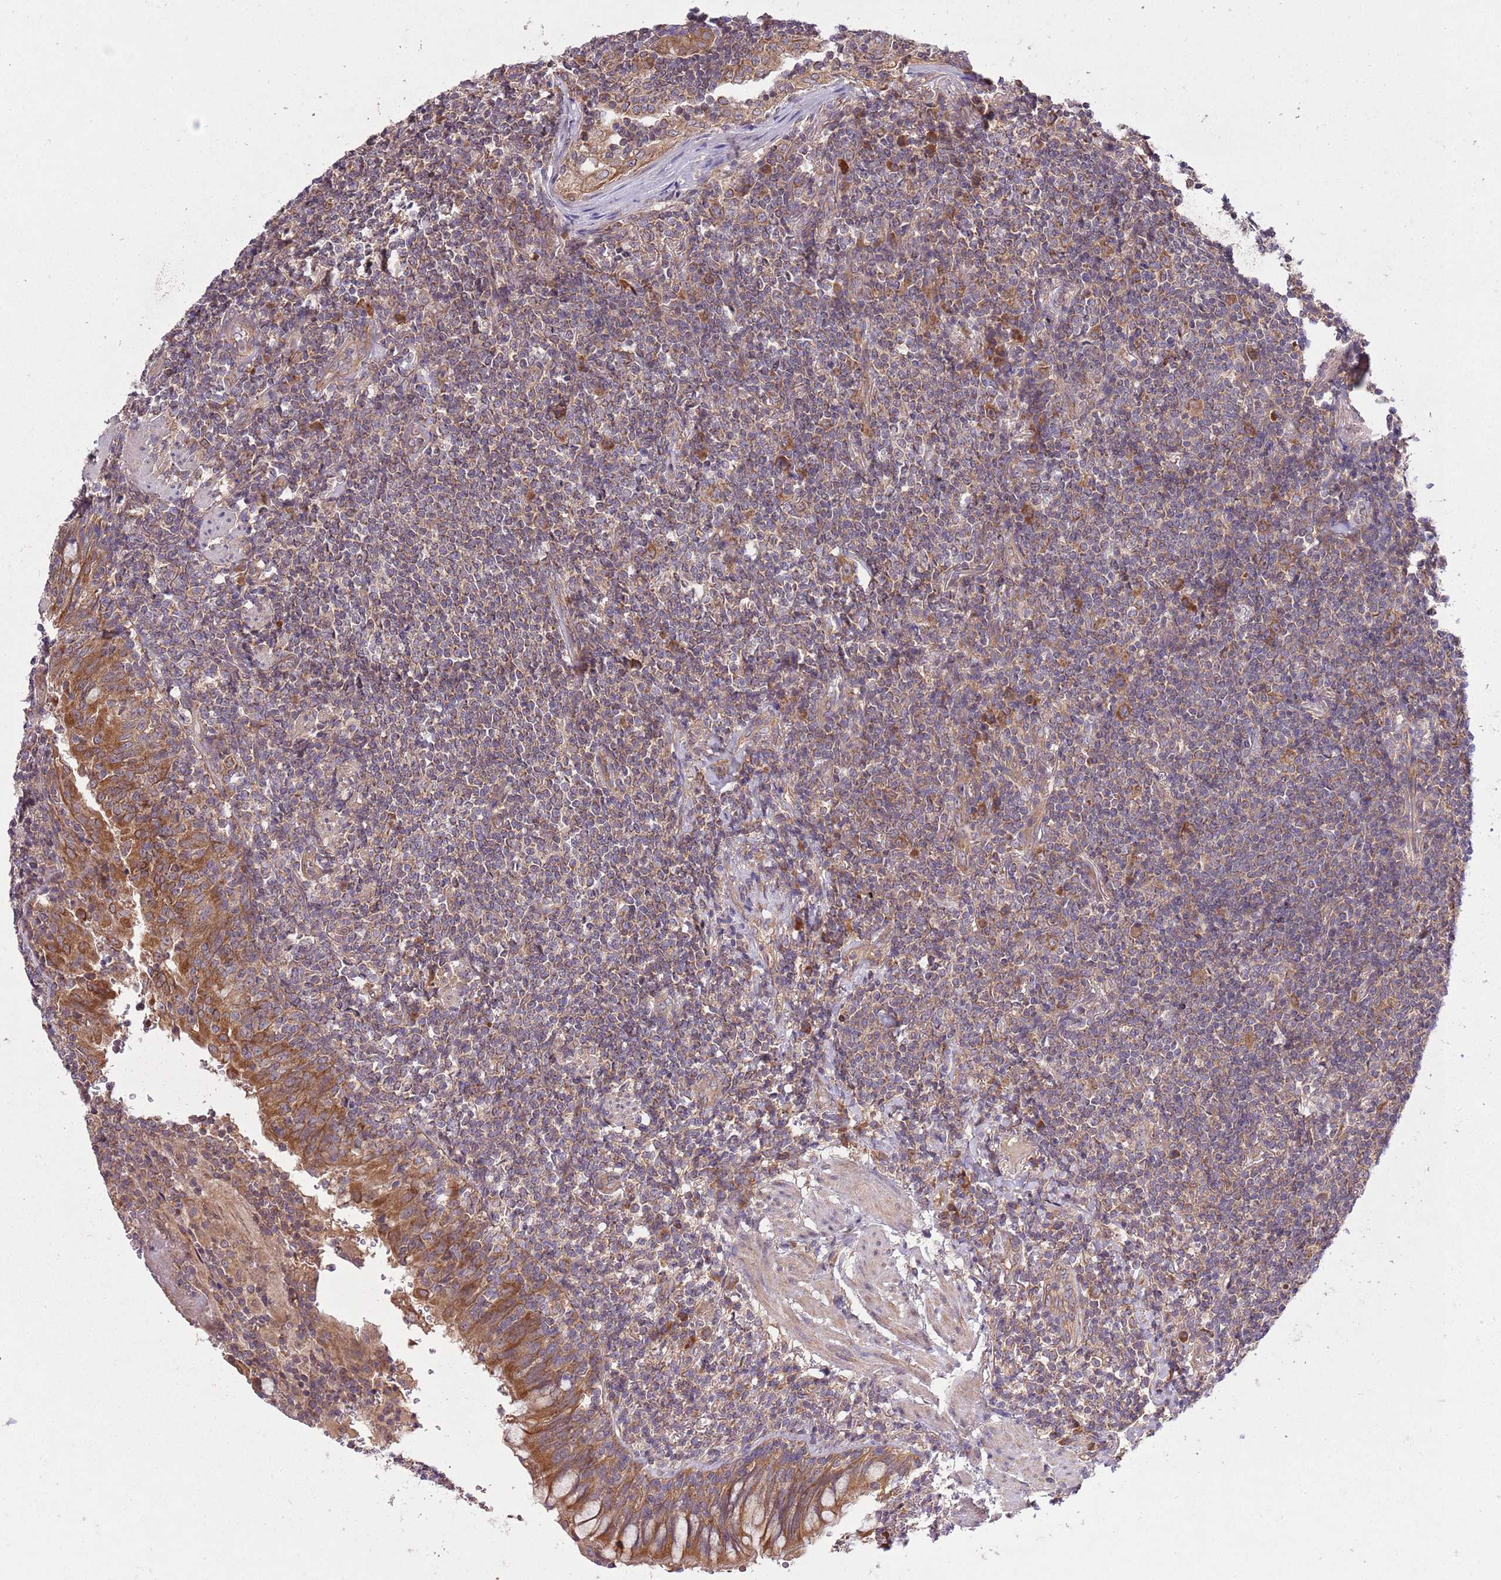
{"staining": {"intensity": "weak", "quantity": ">75%", "location": "cytoplasmic/membranous"}, "tissue": "lymphoma", "cell_type": "Tumor cells", "image_type": "cancer", "snomed": [{"axis": "morphology", "description": "Malignant lymphoma, non-Hodgkin's type, Low grade"}, {"axis": "topography", "description": "Lung"}], "caption": "Lymphoma stained for a protein (brown) reveals weak cytoplasmic/membranous positive expression in approximately >75% of tumor cells.", "gene": "MFNG", "patient": {"sex": "female", "age": 71}}